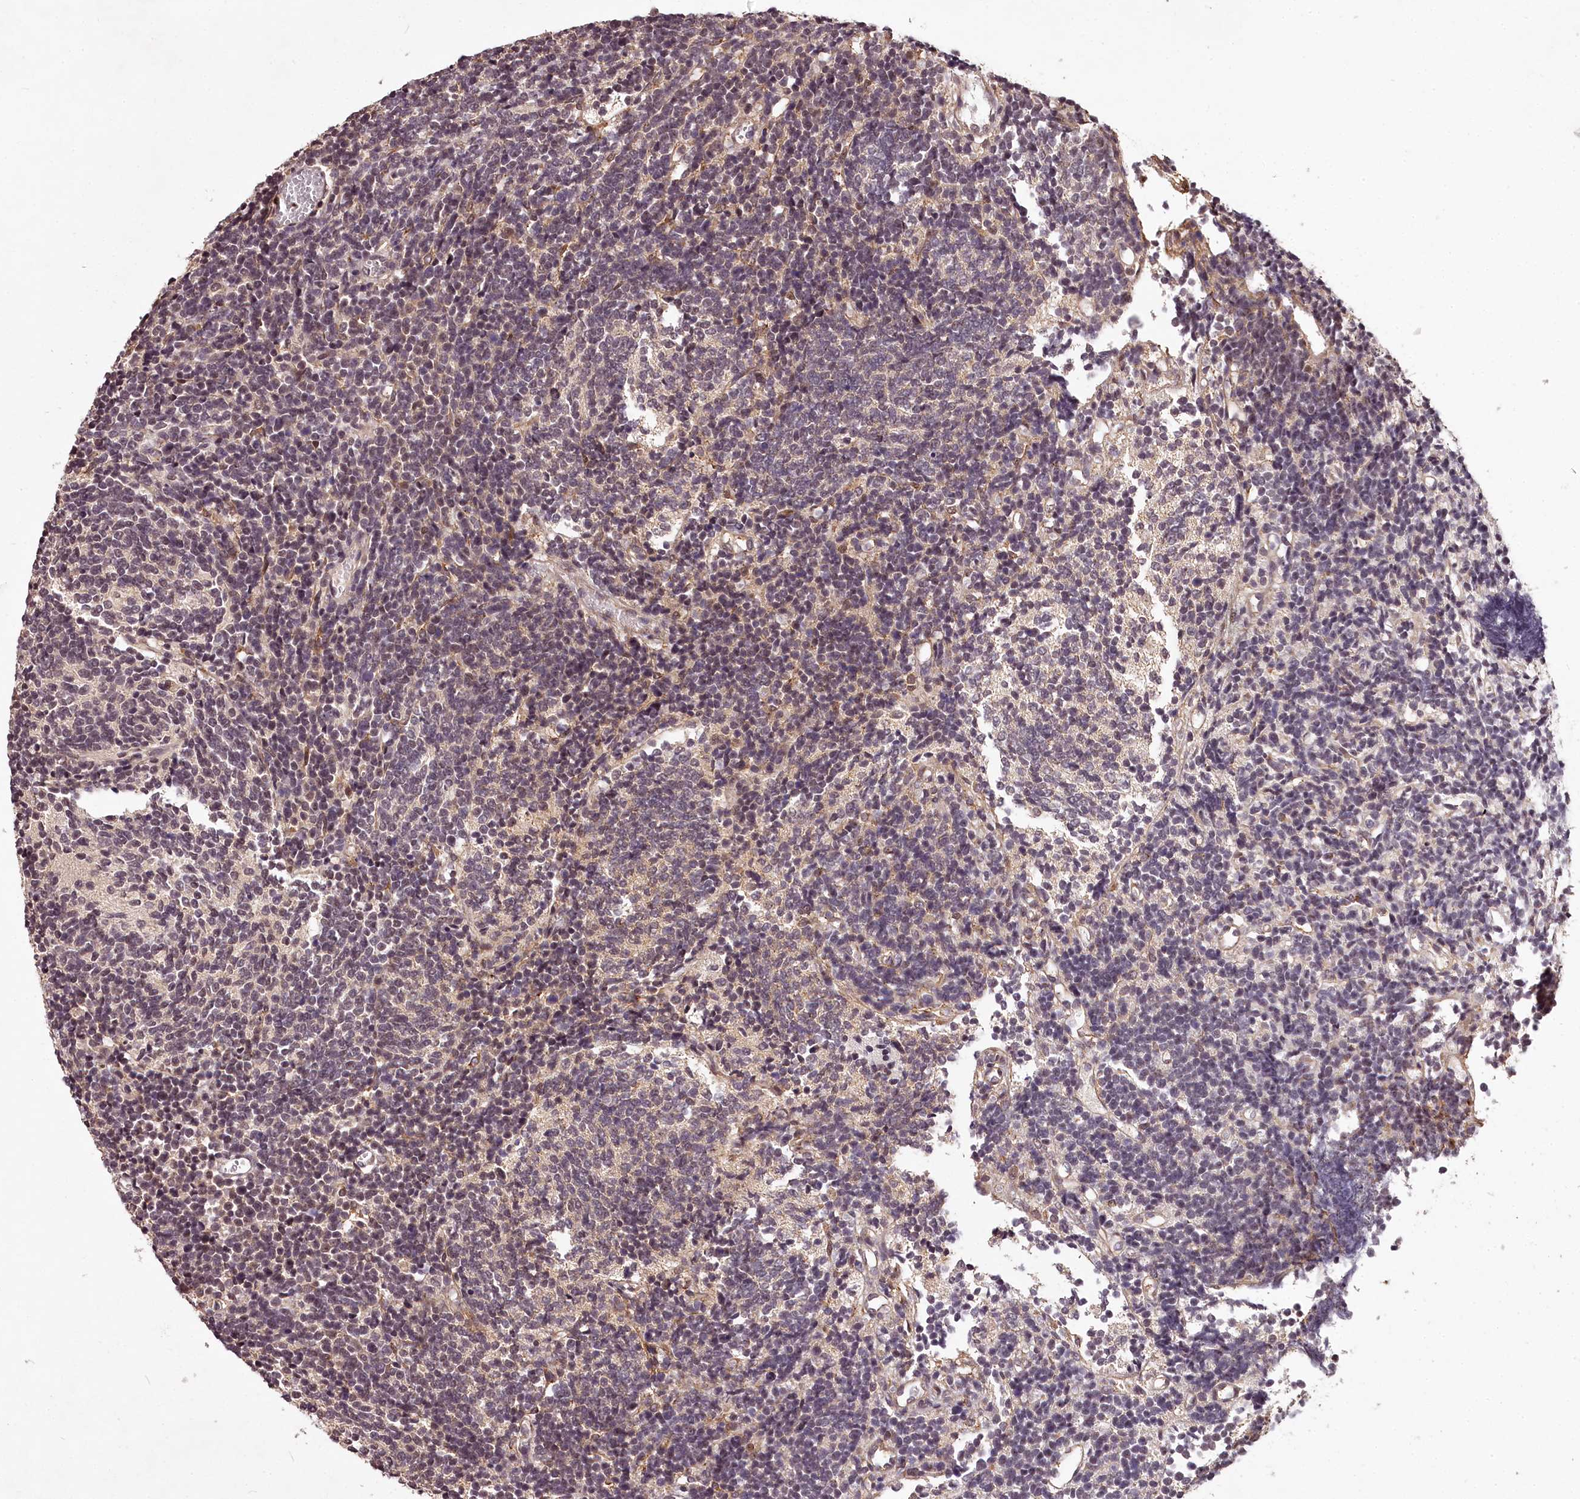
{"staining": {"intensity": "weak", "quantity": "<25%", "location": "cytoplasmic/membranous"}, "tissue": "glioma", "cell_type": "Tumor cells", "image_type": "cancer", "snomed": [{"axis": "morphology", "description": "Glioma, malignant, Low grade"}, {"axis": "topography", "description": "Brain"}], "caption": "Image shows no protein positivity in tumor cells of low-grade glioma (malignant) tissue.", "gene": "MAML3", "patient": {"sex": "female", "age": 1}}